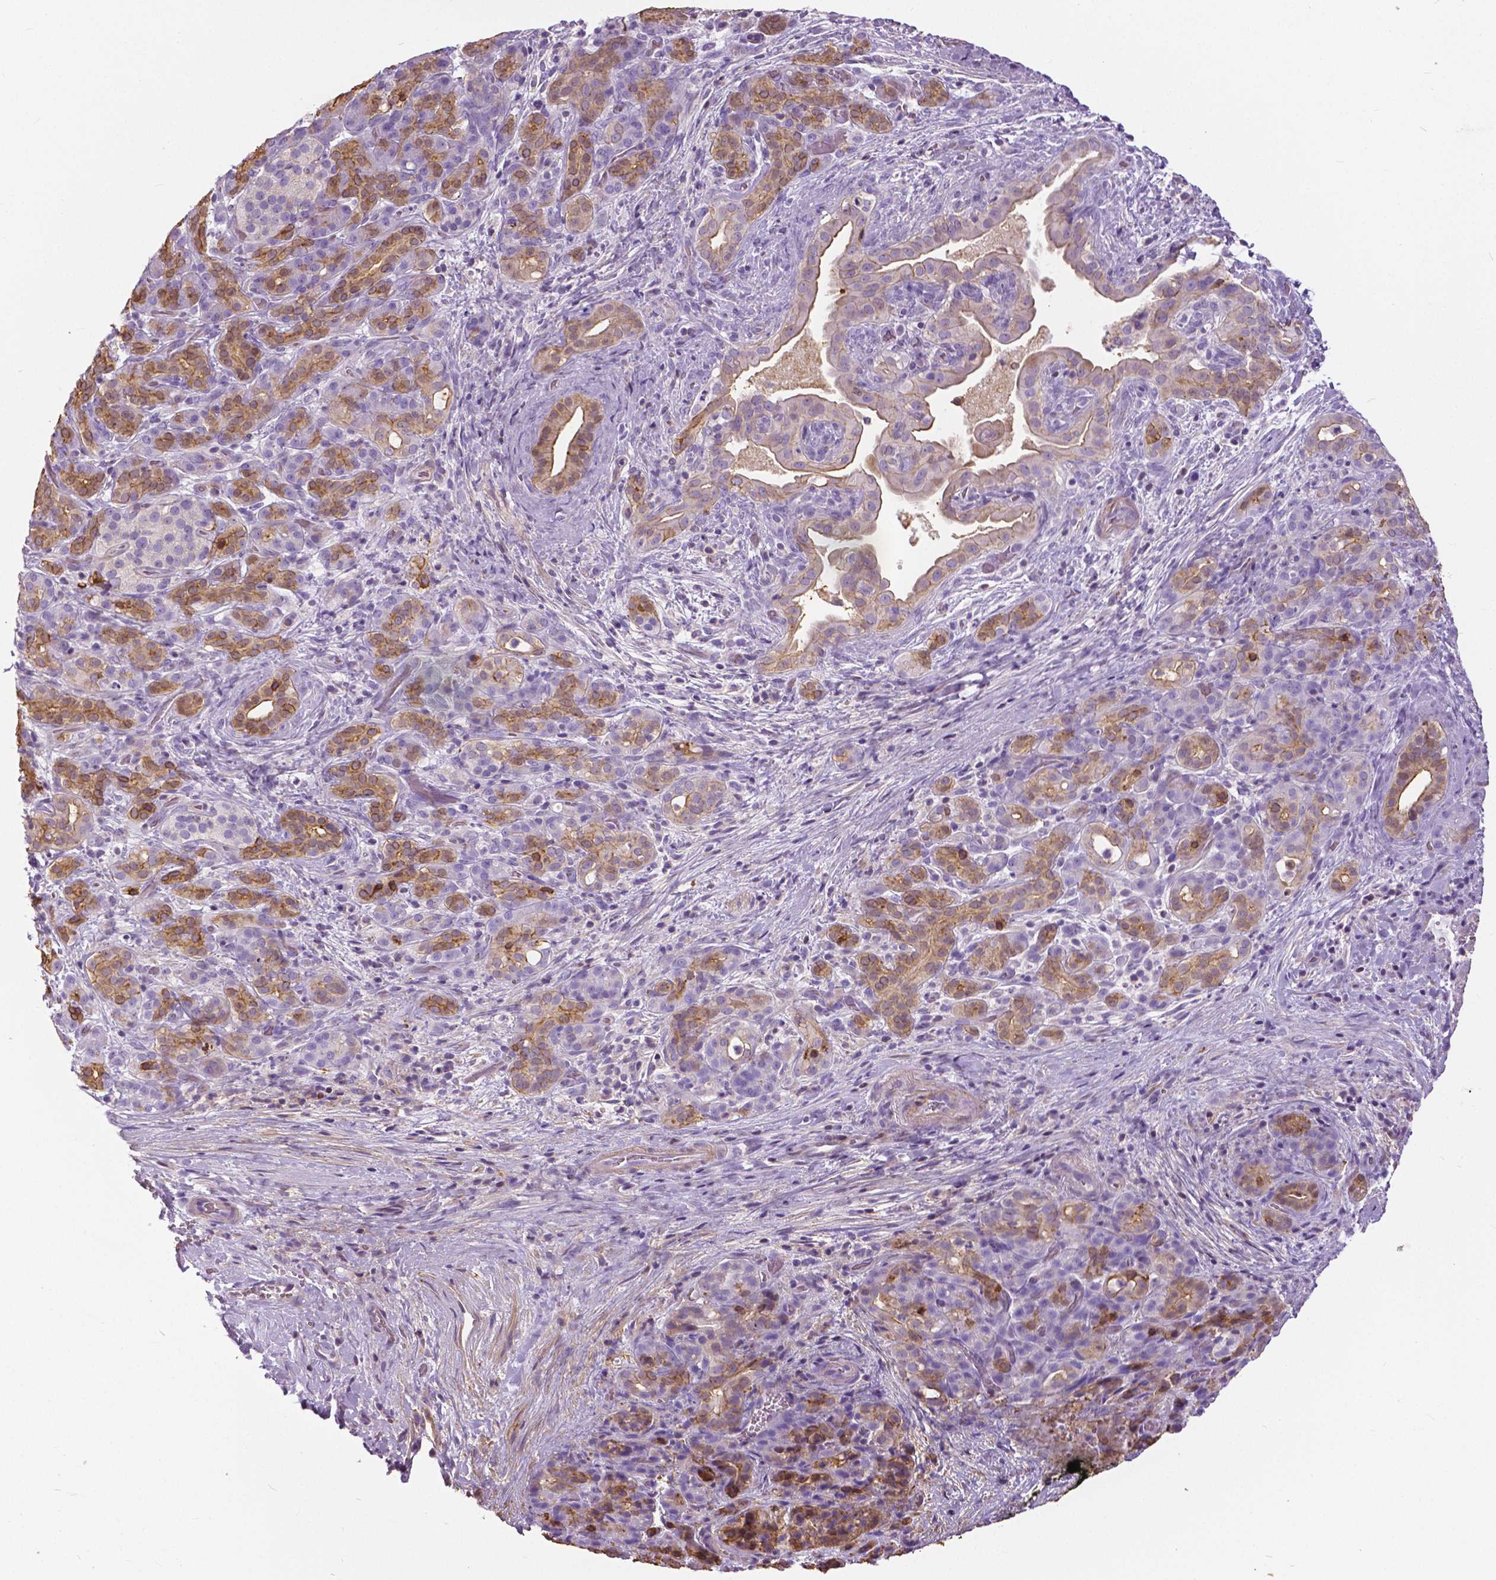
{"staining": {"intensity": "weak", "quantity": "<25%", "location": "cytoplasmic/membranous"}, "tissue": "pancreatic cancer", "cell_type": "Tumor cells", "image_type": "cancer", "snomed": [{"axis": "morphology", "description": "Adenocarcinoma, NOS"}, {"axis": "topography", "description": "Pancreas"}], "caption": "A micrograph of pancreatic adenocarcinoma stained for a protein exhibits no brown staining in tumor cells.", "gene": "ANXA13", "patient": {"sex": "male", "age": 44}}